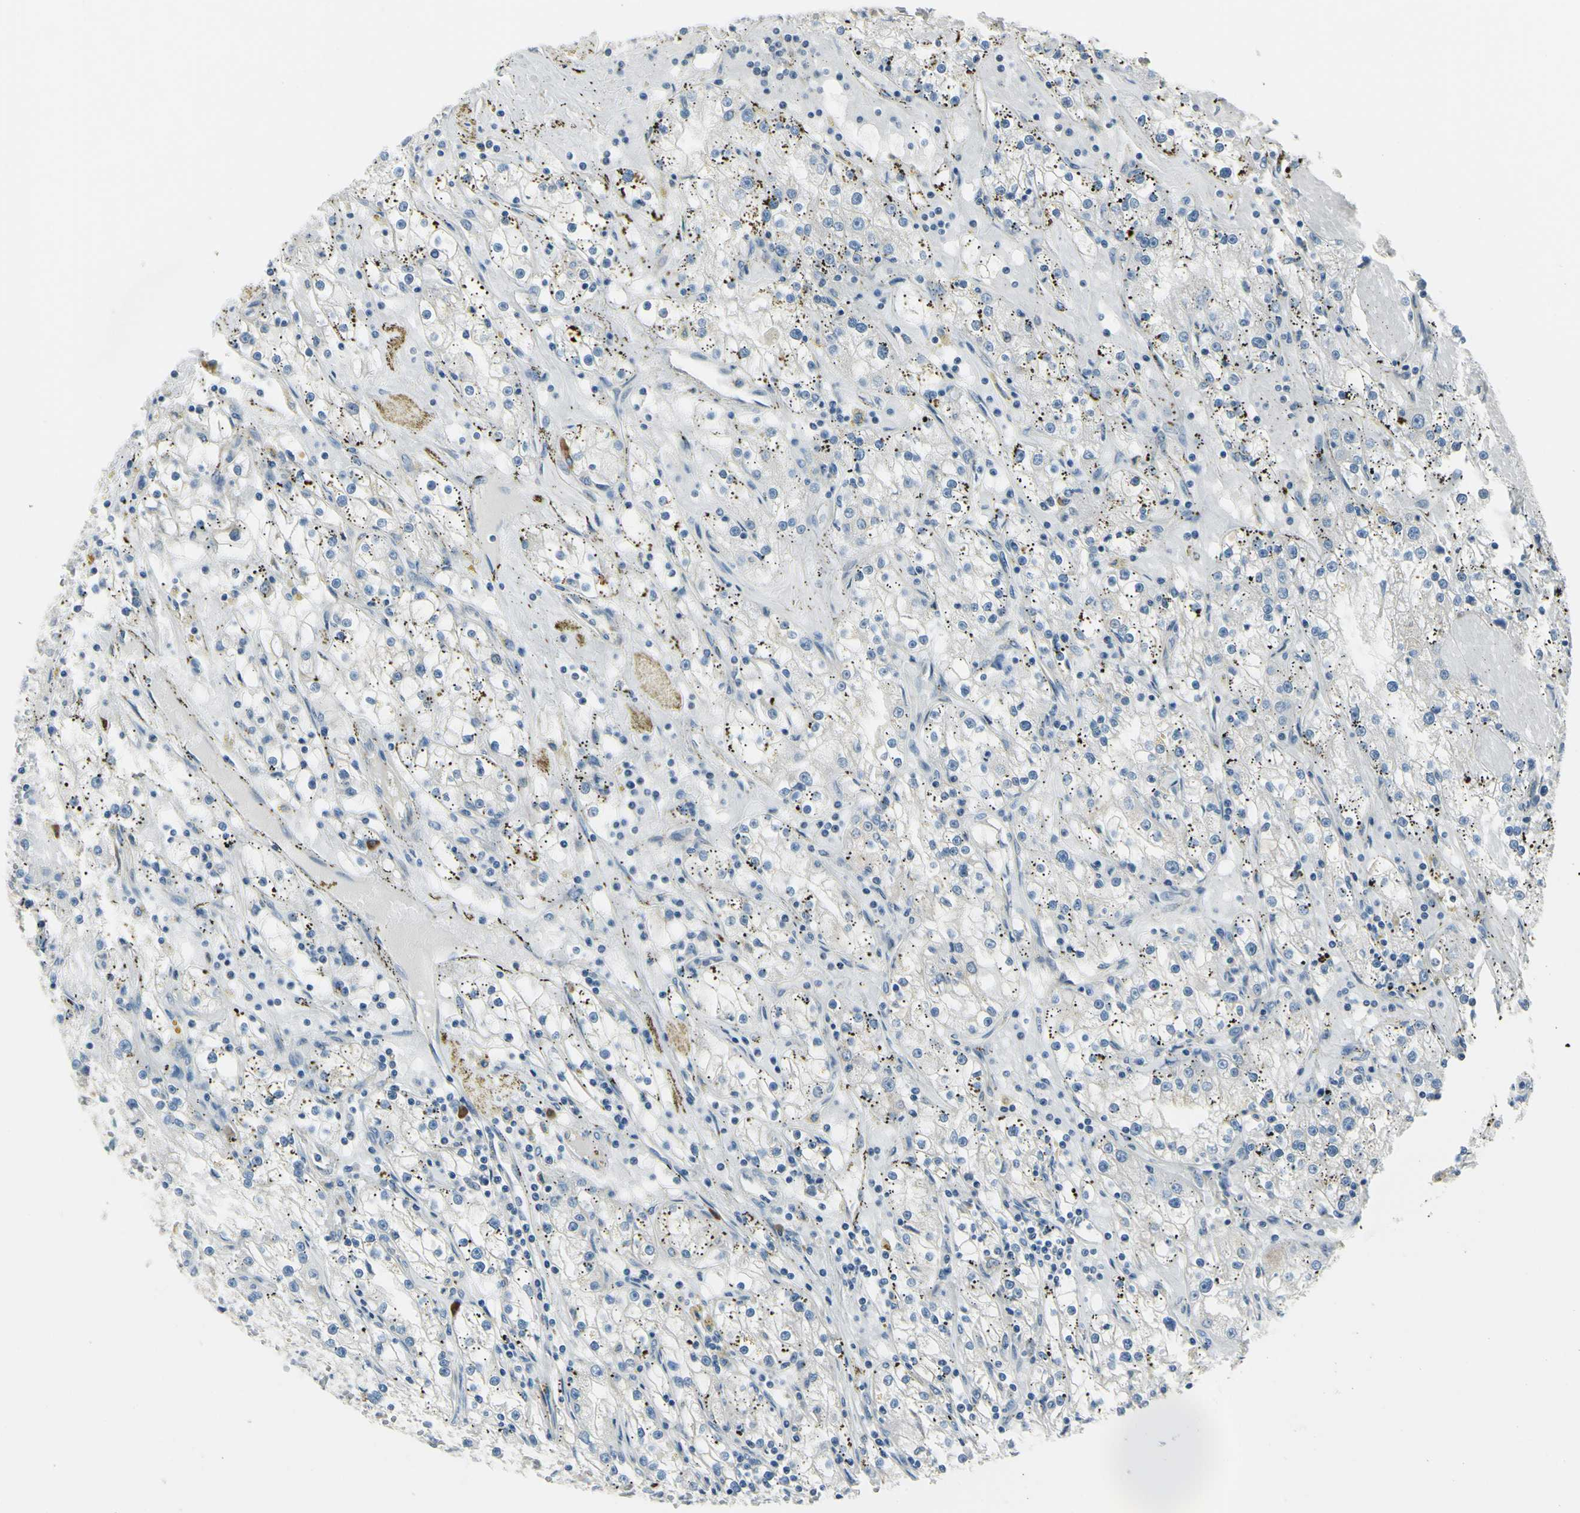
{"staining": {"intensity": "negative", "quantity": "none", "location": "none"}, "tissue": "renal cancer", "cell_type": "Tumor cells", "image_type": "cancer", "snomed": [{"axis": "morphology", "description": "Adenocarcinoma, NOS"}, {"axis": "topography", "description": "Kidney"}], "caption": "DAB immunohistochemical staining of renal cancer (adenocarcinoma) displays no significant positivity in tumor cells.", "gene": "SELENOS", "patient": {"sex": "male", "age": 56}}